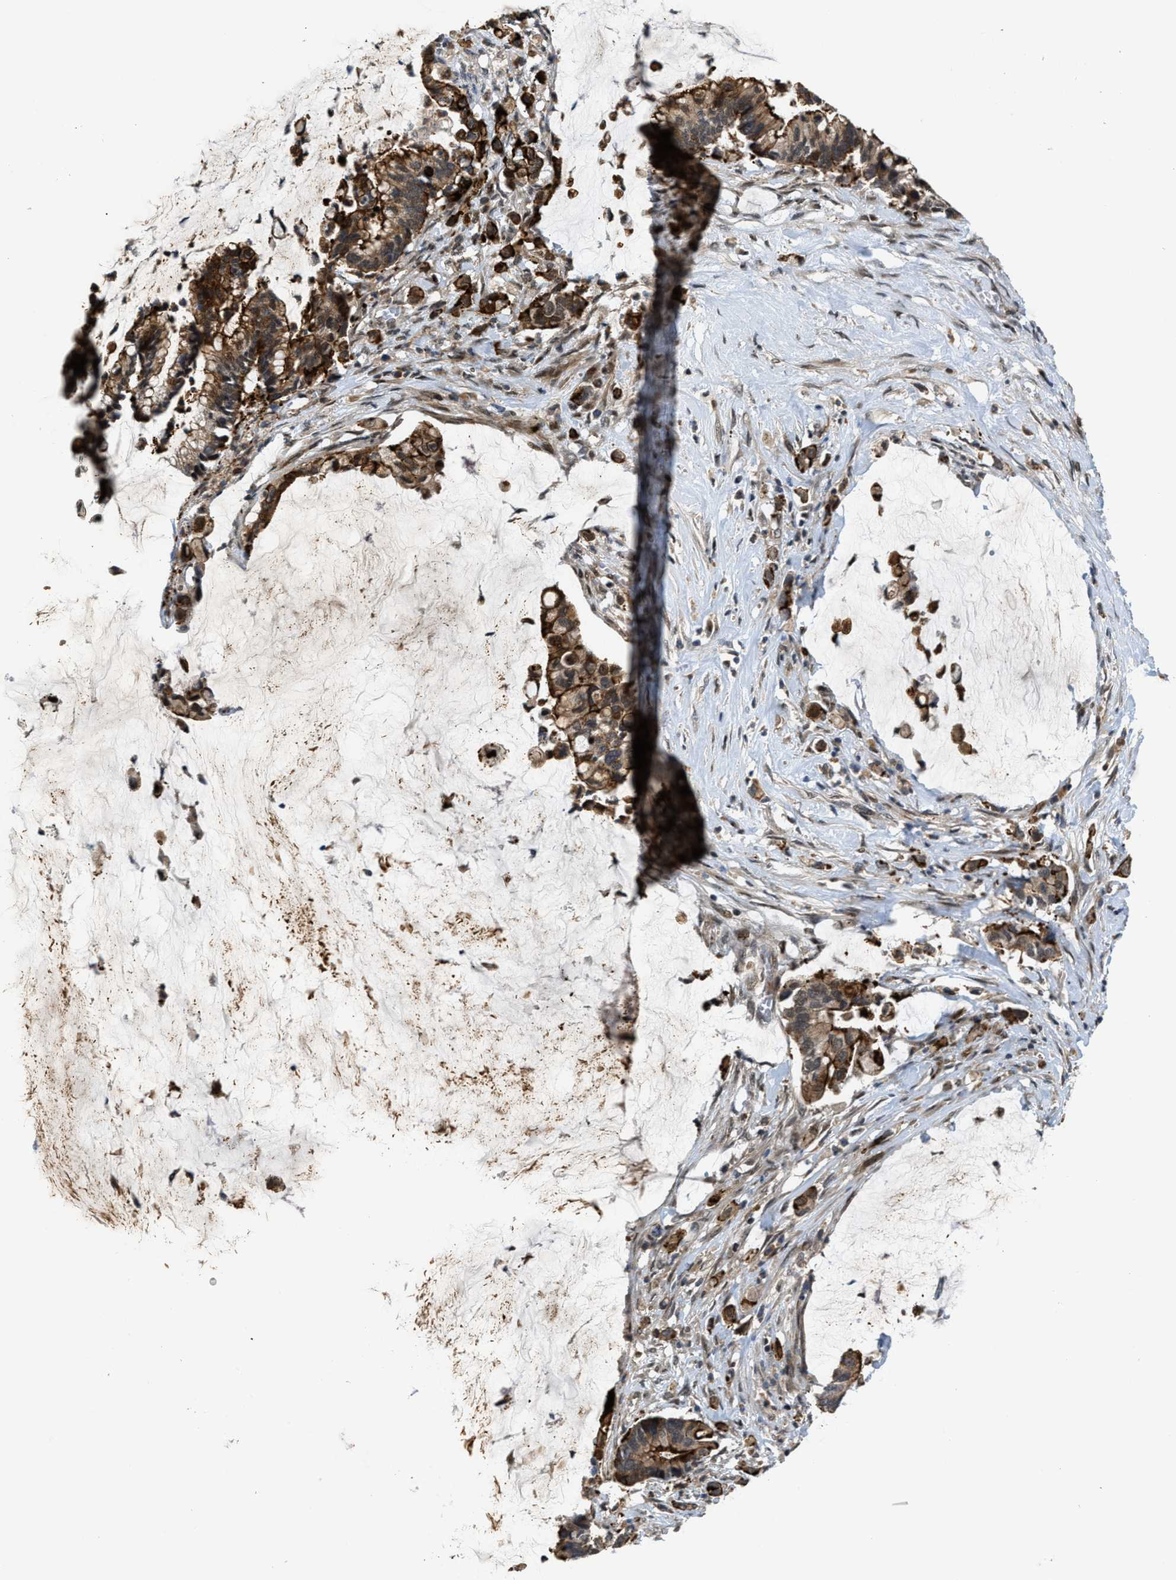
{"staining": {"intensity": "moderate", "quantity": ">75%", "location": "cytoplasmic/membranous"}, "tissue": "pancreatic cancer", "cell_type": "Tumor cells", "image_type": "cancer", "snomed": [{"axis": "morphology", "description": "Adenocarcinoma, NOS"}, {"axis": "topography", "description": "Pancreas"}], "caption": "Moderate cytoplasmic/membranous expression is seen in about >75% of tumor cells in adenocarcinoma (pancreatic). The staining is performed using DAB (3,3'-diaminobenzidine) brown chromogen to label protein expression. The nuclei are counter-stained blue using hematoxylin.", "gene": "DPF2", "patient": {"sex": "male", "age": 41}}